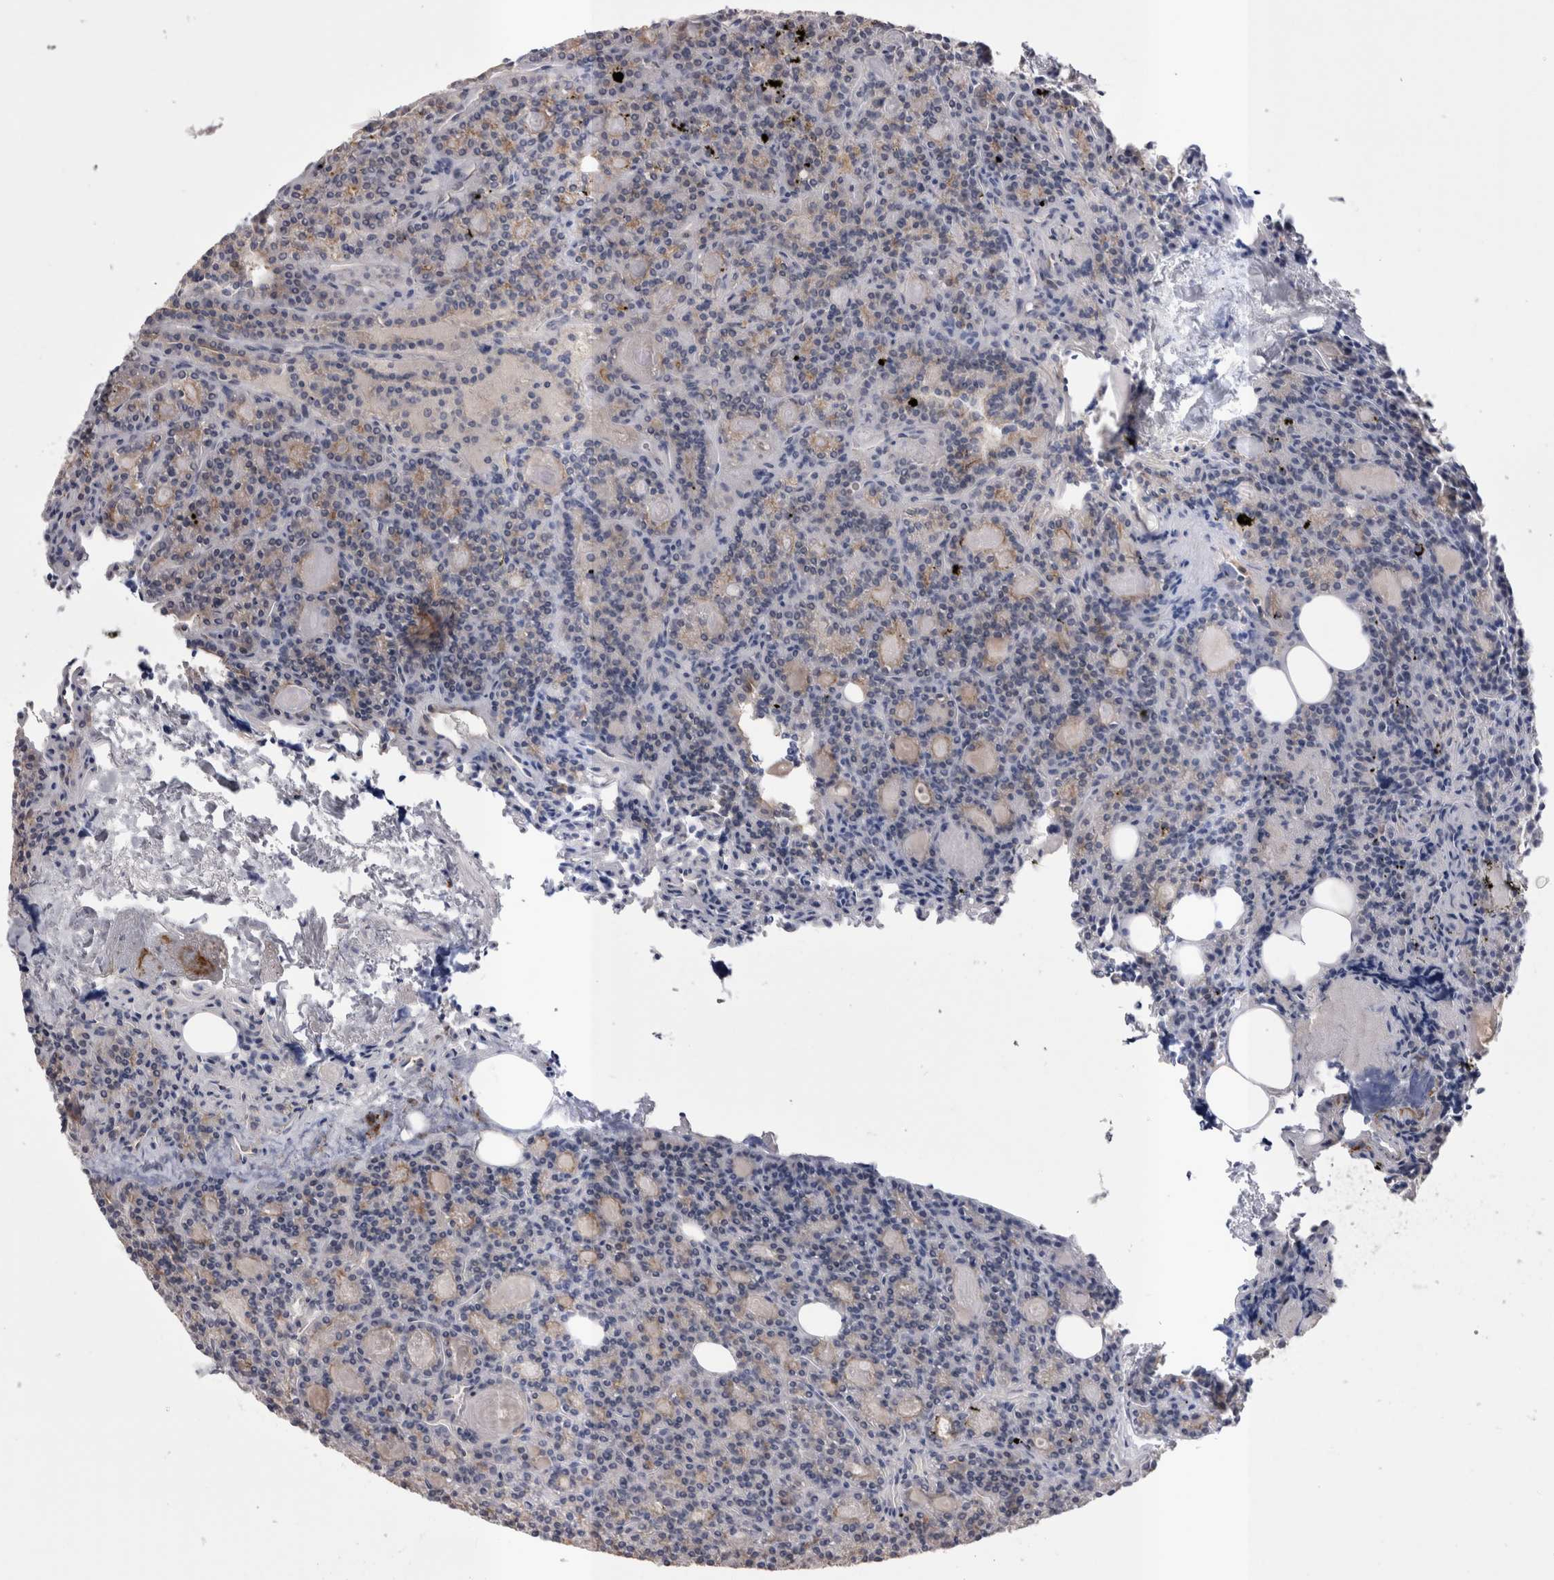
{"staining": {"intensity": "weak", "quantity": "25%-75%", "location": "cytoplasmic/membranous"}, "tissue": "parathyroid gland", "cell_type": "Glandular cells", "image_type": "normal", "snomed": [{"axis": "morphology", "description": "Normal tissue, NOS"}, {"axis": "morphology", "description": "Adenoma, NOS"}, {"axis": "topography", "description": "Parathyroid gland"}], "caption": "Glandular cells reveal low levels of weak cytoplasmic/membranous positivity in about 25%-75% of cells in benign parathyroid gland.", "gene": "RAB11FIP1", "patient": {"sex": "female", "age": 57}}